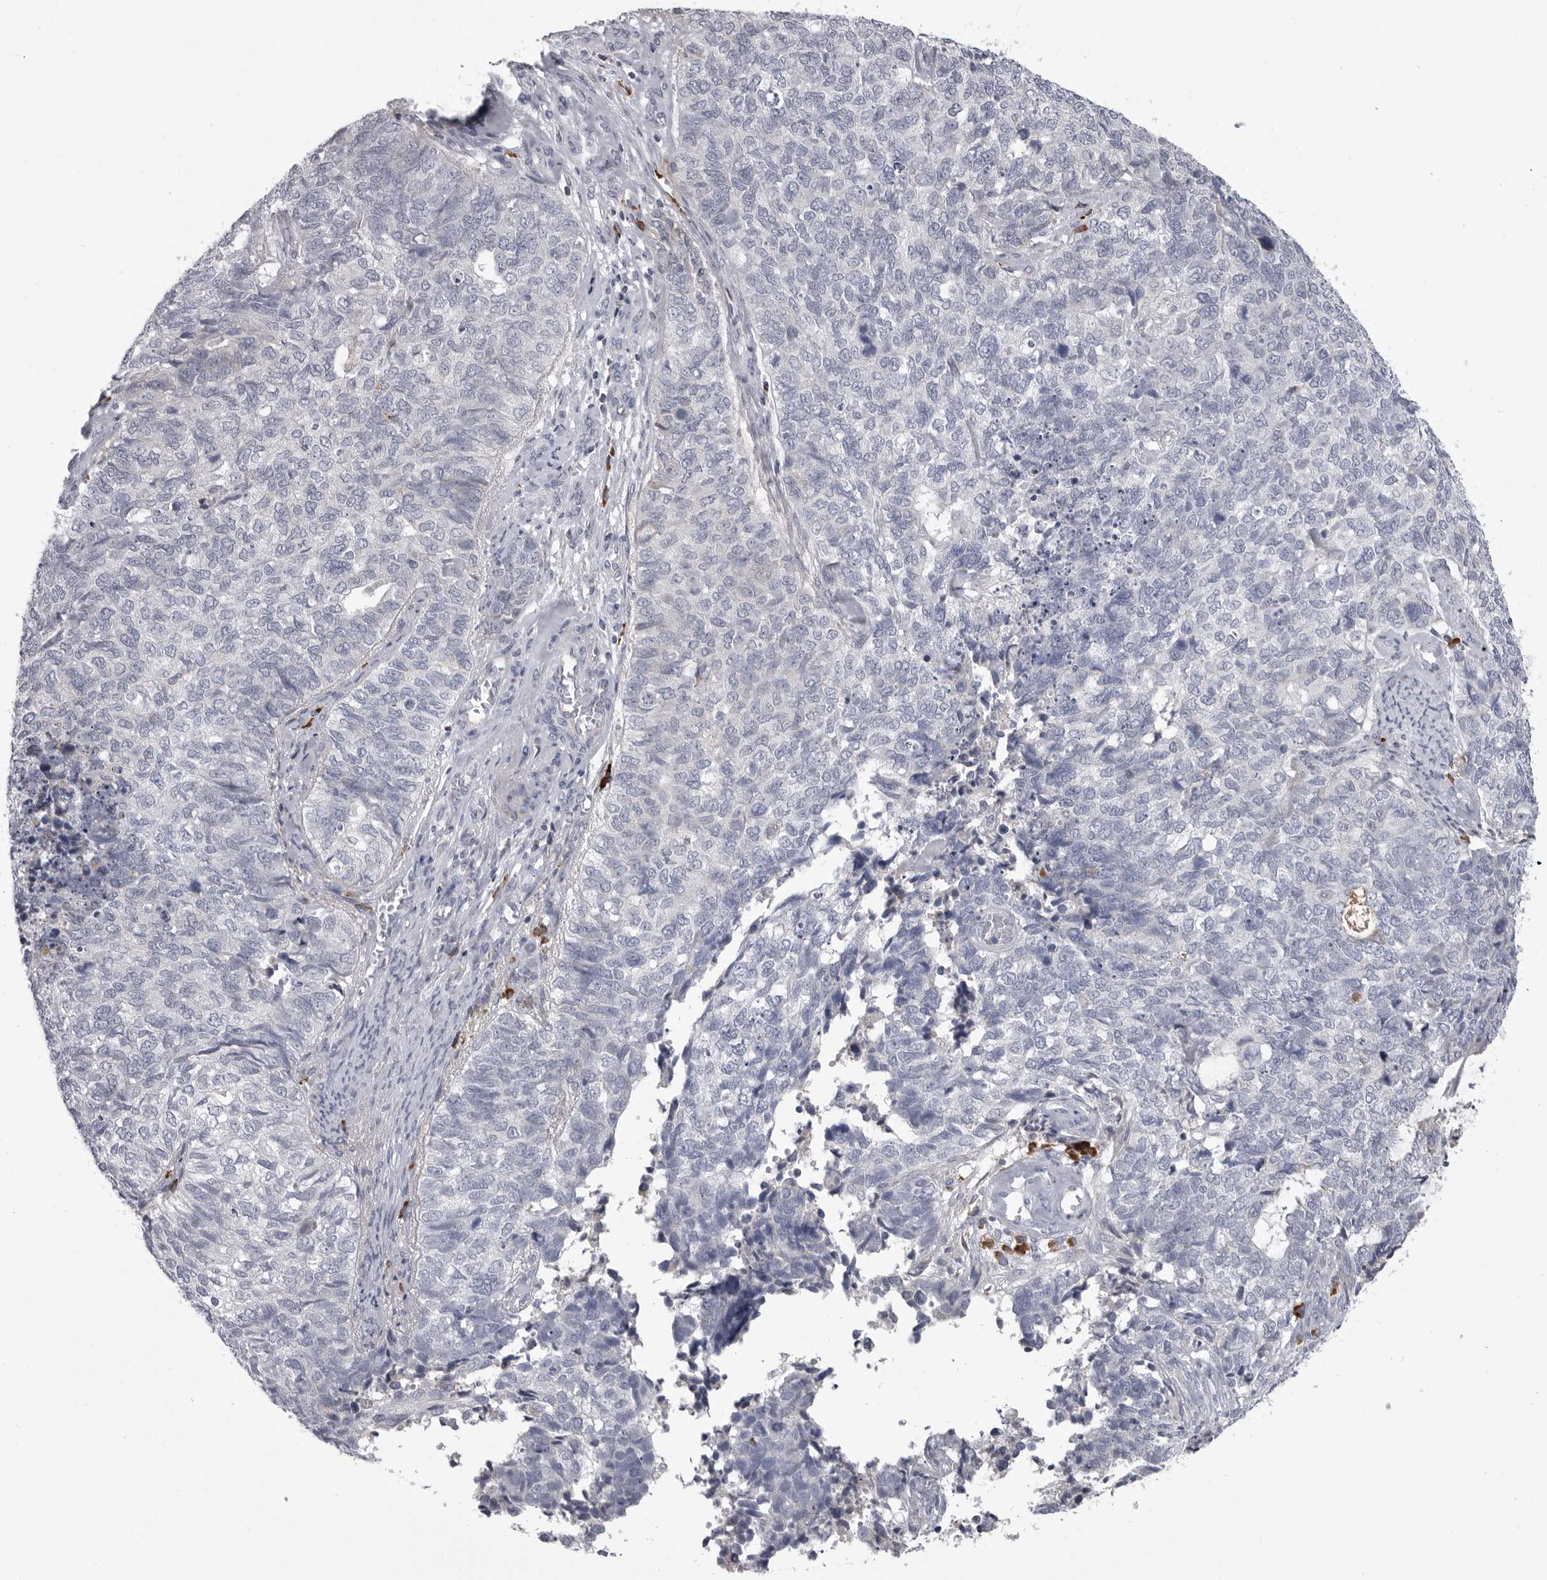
{"staining": {"intensity": "negative", "quantity": "none", "location": "none"}, "tissue": "cervical cancer", "cell_type": "Tumor cells", "image_type": "cancer", "snomed": [{"axis": "morphology", "description": "Squamous cell carcinoma, NOS"}, {"axis": "topography", "description": "Cervix"}], "caption": "The histopathology image shows no significant expression in tumor cells of cervical squamous cell carcinoma.", "gene": "FKBP2", "patient": {"sex": "female", "age": 63}}